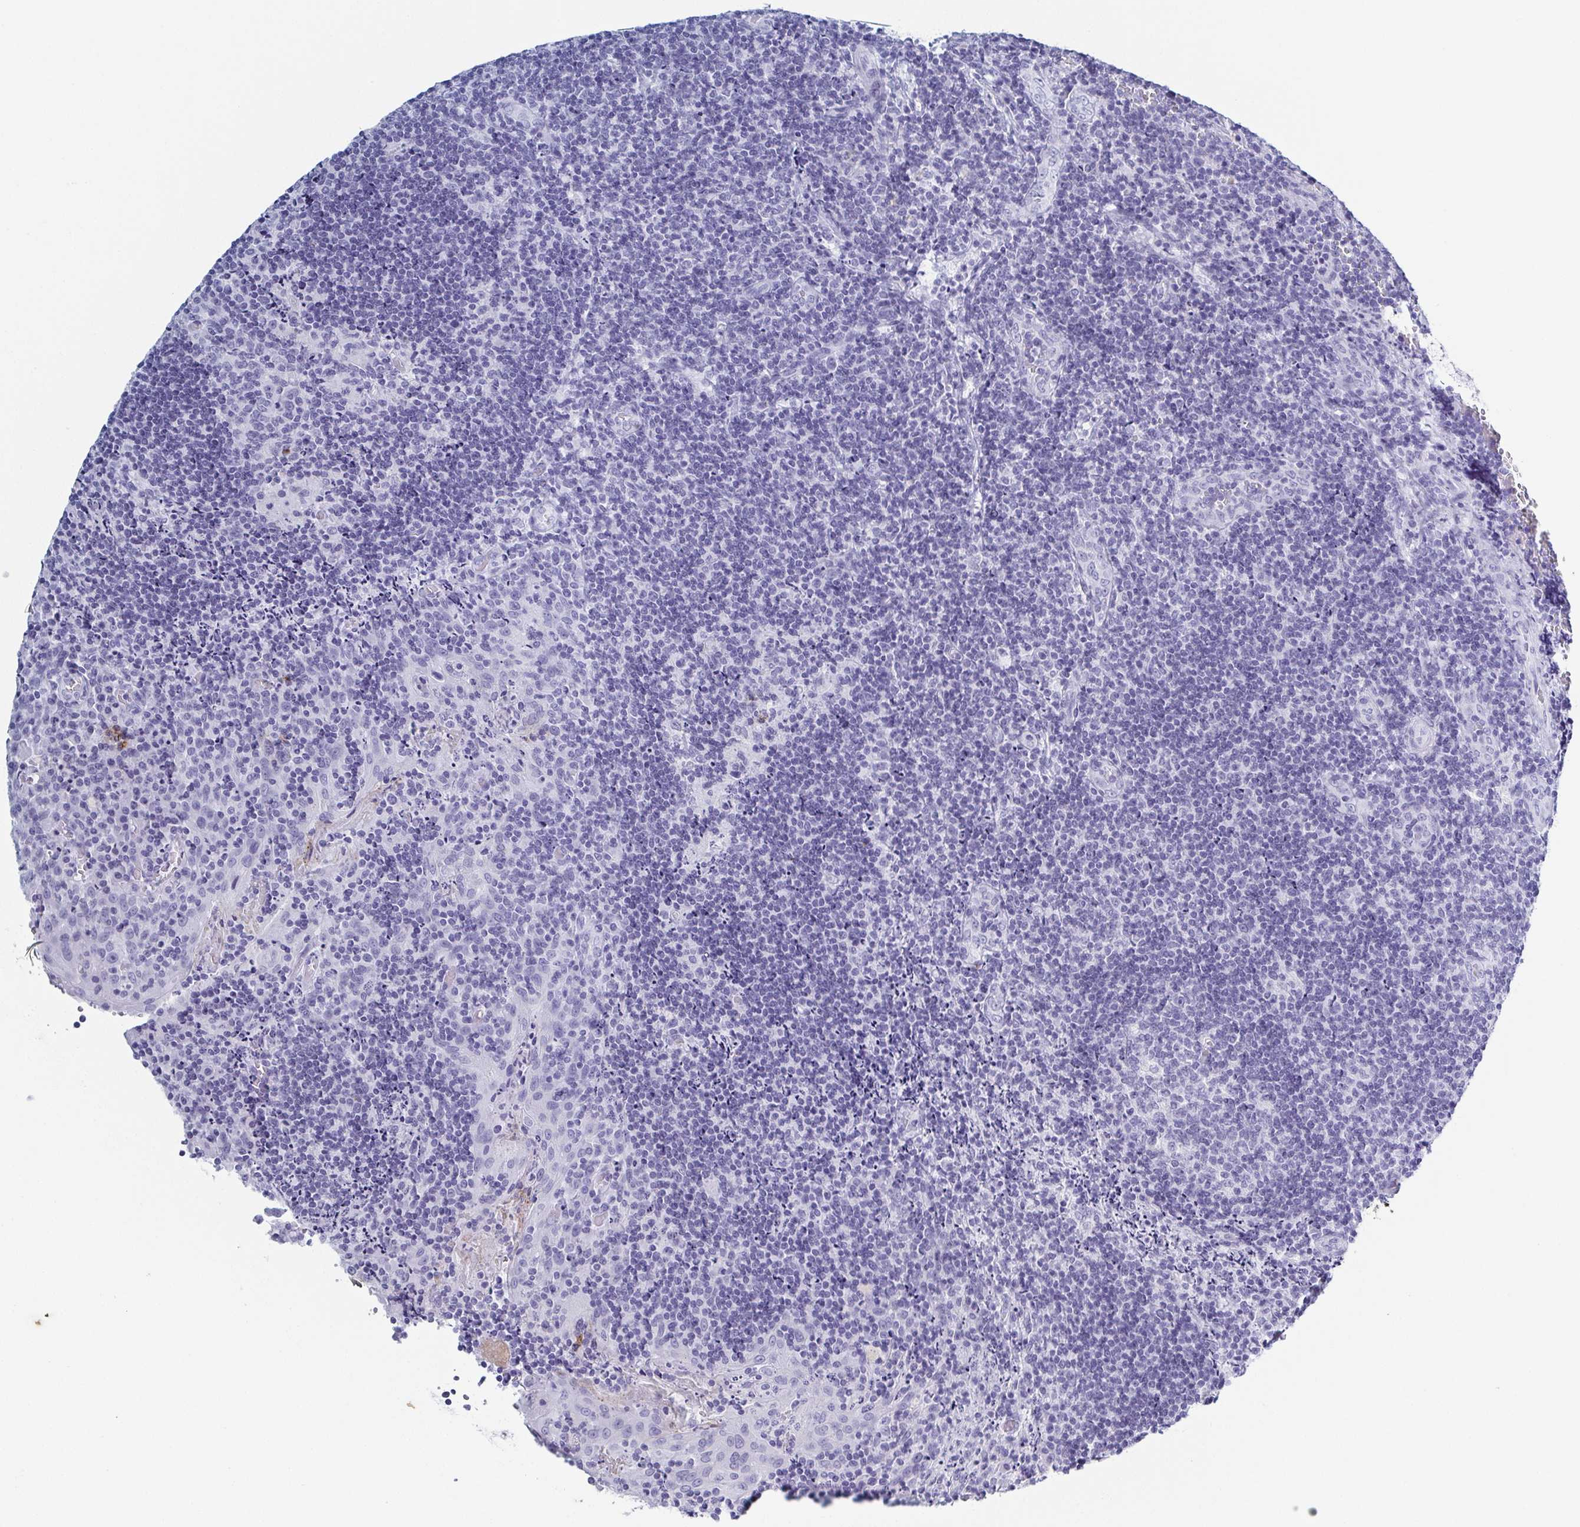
{"staining": {"intensity": "negative", "quantity": "none", "location": "none"}, "tissue": "tonsil", "cell_type": "Germinal center cells", "image_type": "normal", "snomed": [{"axis": "morphology", "description": "Normal tissue, NOS"}, {"axis": "topography", "description": "Tonsil"}], "caption": "High magnification brightfield microscopy of benign tonsil stained with DAB (3,3'-diaminobenzidine) (brown) and counterstained with hematoxylin (blue): germinal center cells show no significant positivity.", "gene": "ZG16B", "patient": {"sex": "male", "age": 17}}